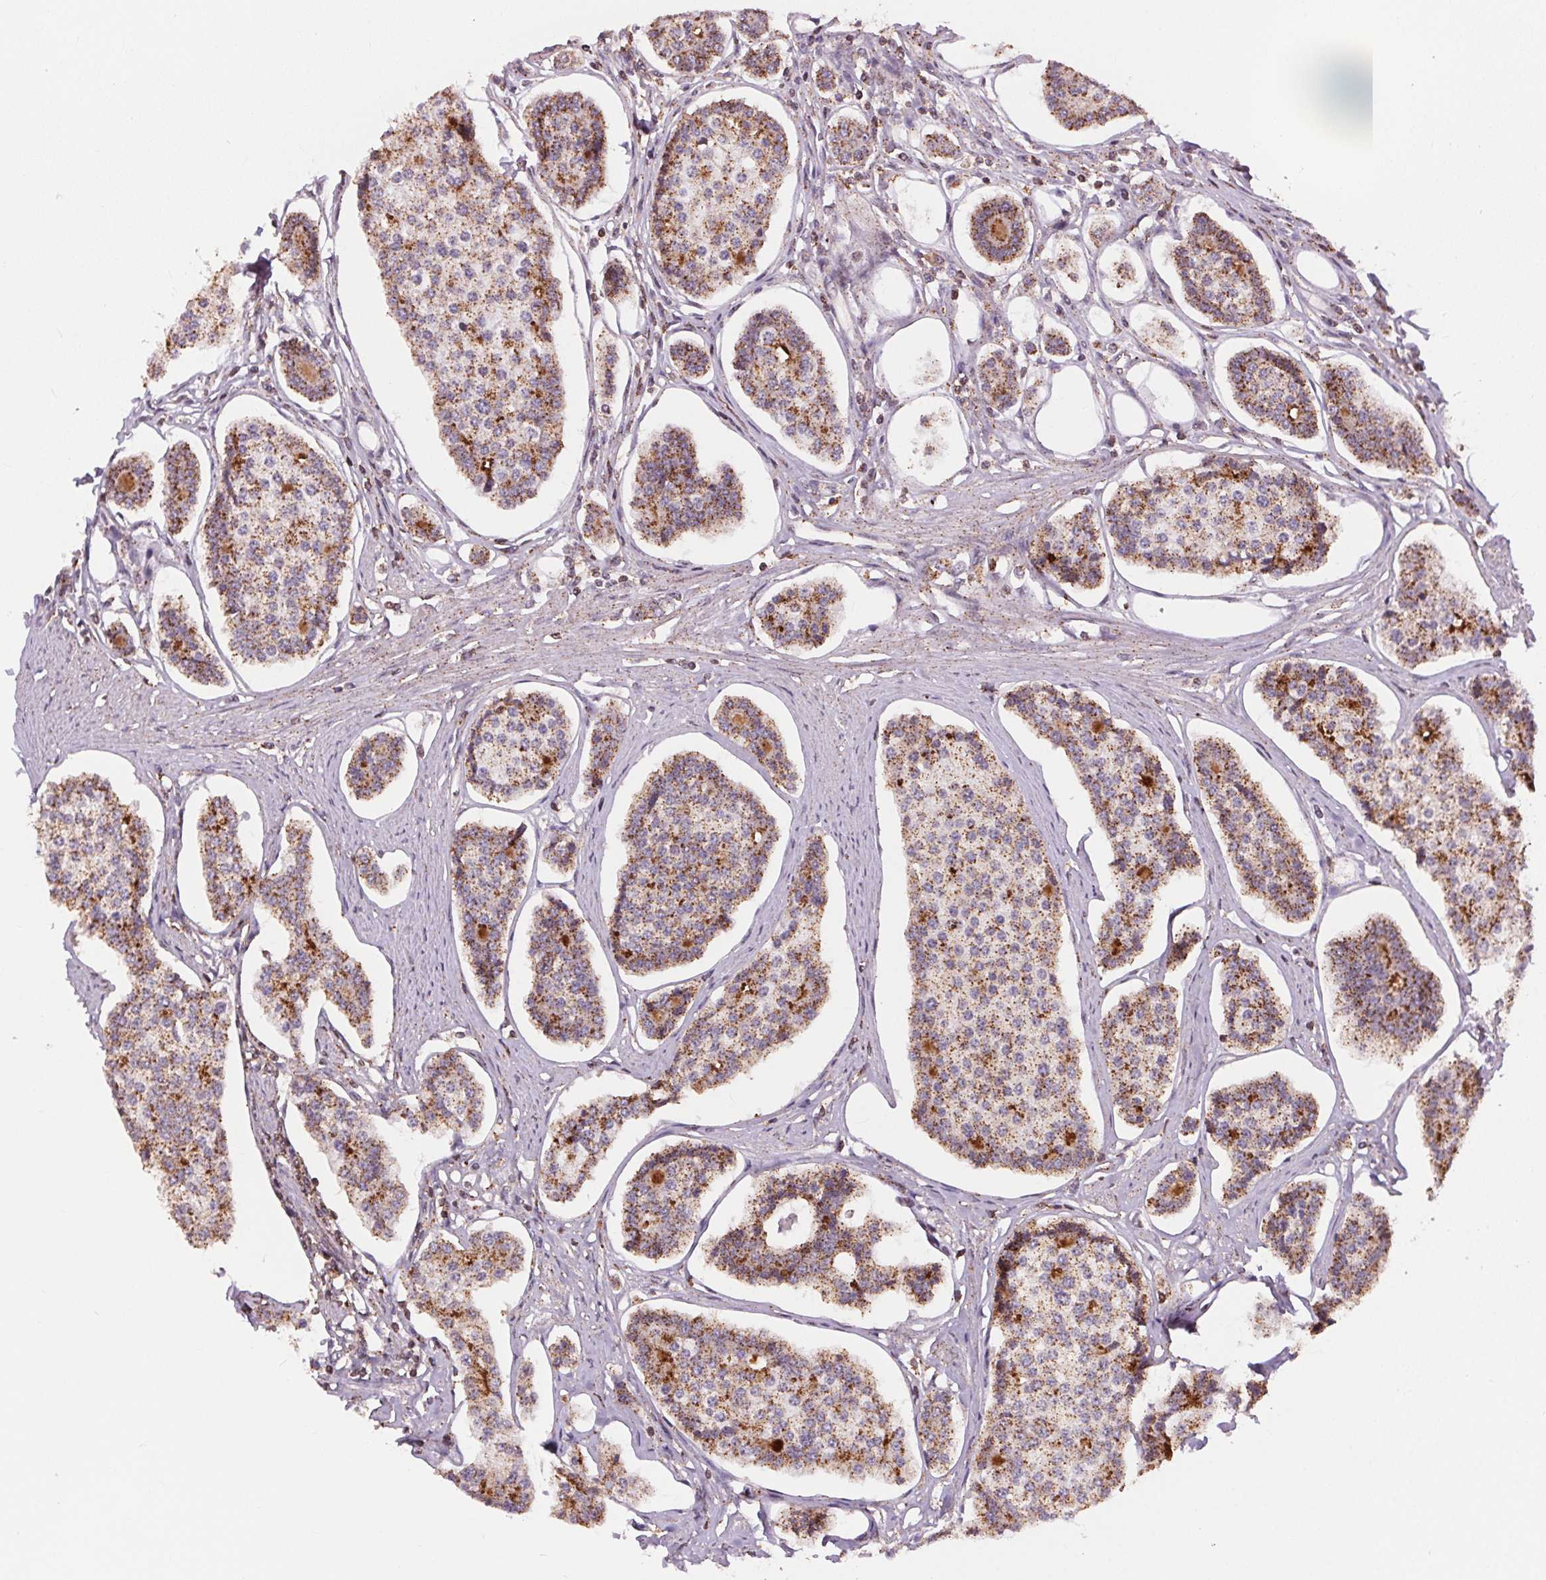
{"staining": {"intensity": "moderate", "quantity": ">75%", "location": "cytoplasmic/membranous"}, "tissue": "carcinoid", "cell_type": "Tumor cells", "image_type": "cancer", "snomed": [{"axis": "morphology", "description": "Carcinoid, malignant, NOS"}, {"axis": "topography", "description": "Small intestine"}], "caption": "High-magnification brightfield microscopy of malignant carcinoid stained with DAB (3,3'-diaminobenzidine) (brown) and counterstained with hematoxylin (blue). tumor cells exhibit moderate cytoplasmic/membranous positivity is identified in about>75% of cells.", "gene": "CHMP4B", "patient": {"sex": "female", "age": 65}}